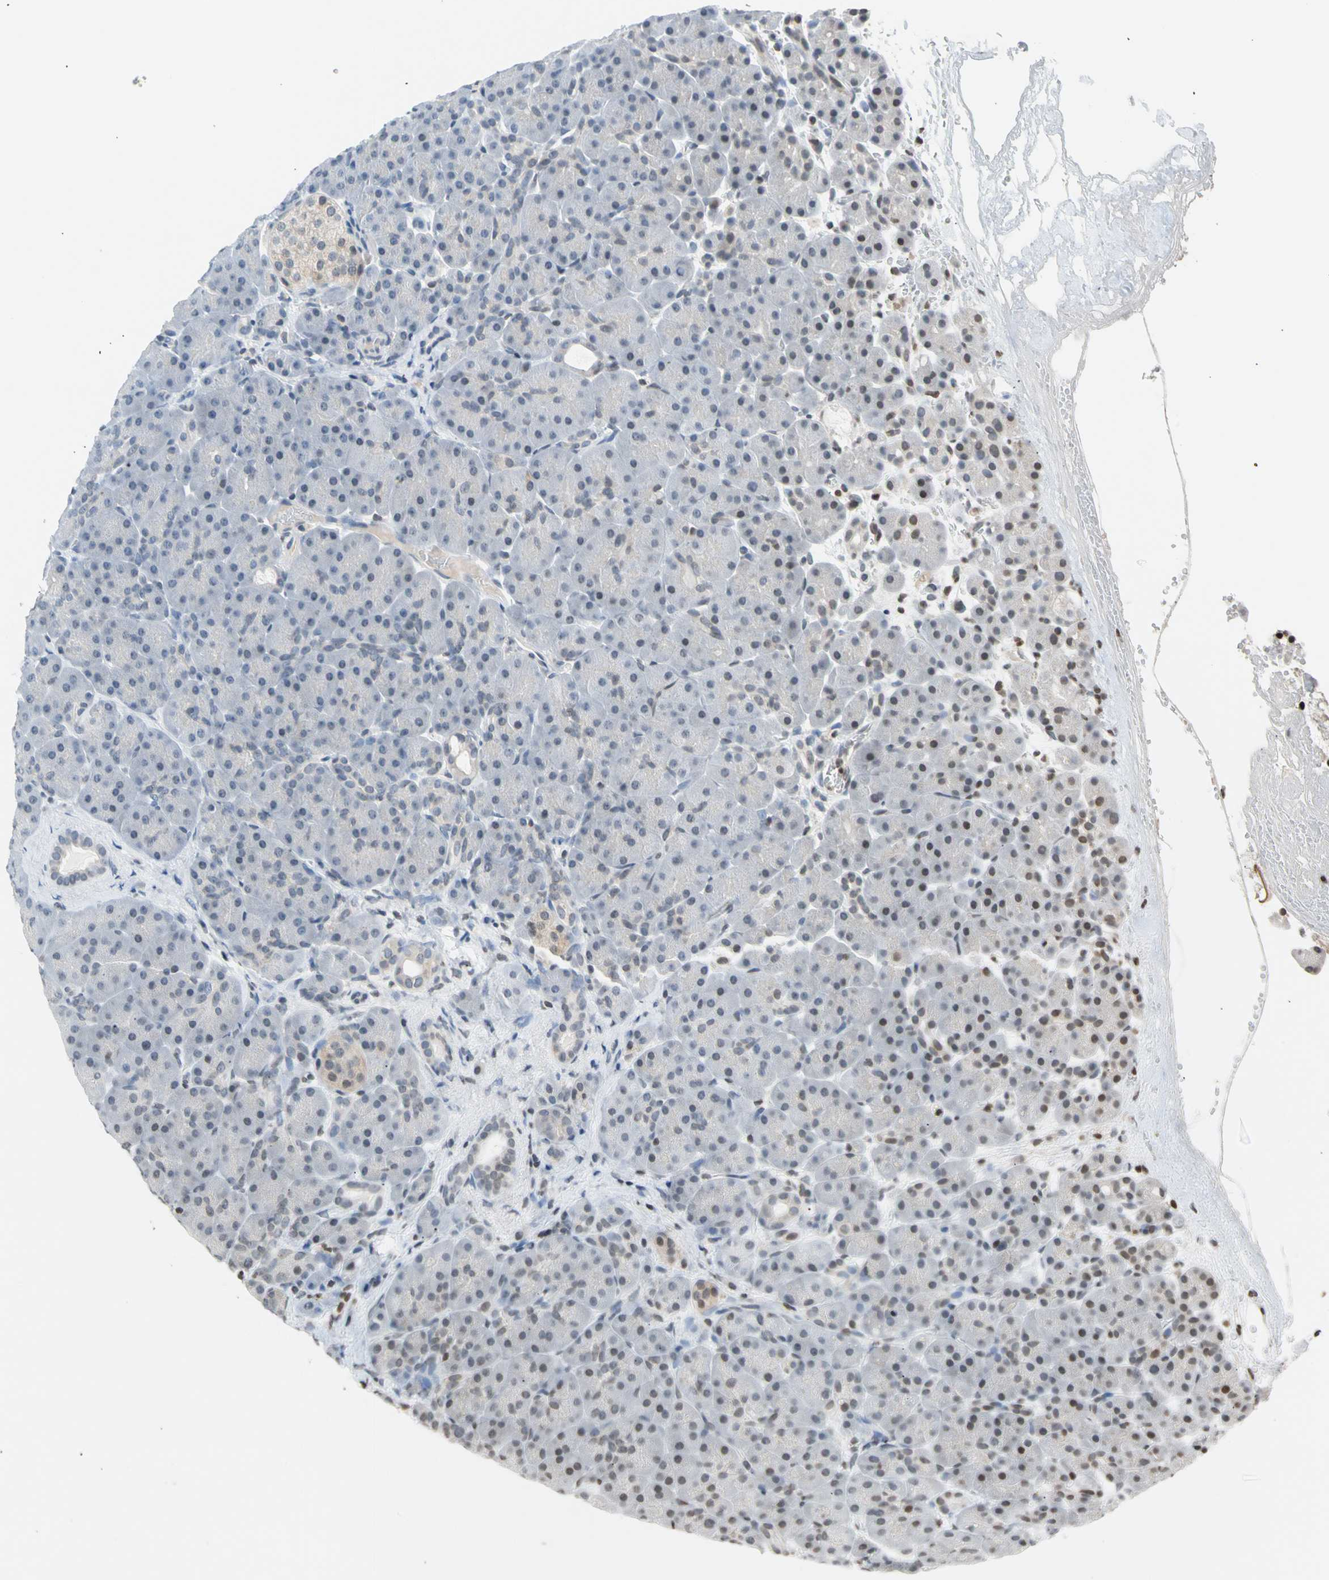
{"staining": {"intensity": "negative", "quantity": "none", "location": "none"}, "tissue": "pancreas", "cell_type": "Exocrine glandular cells", "image_type": "normal", "snomed": [{"axis": "morphology", "description": "Normal tissue, NOS"}, {"axis": "topography", "description": "Pancreas"}], "caption": "DAB (3,3'-diaminobenzidine) immunohistochemical staining of benign pancreas reveals no significant staining in exocrine glandular cells. Nuclei are stained in blue.", "gene": "GPX4", "patient": {"sex": "male", "age": 66}}